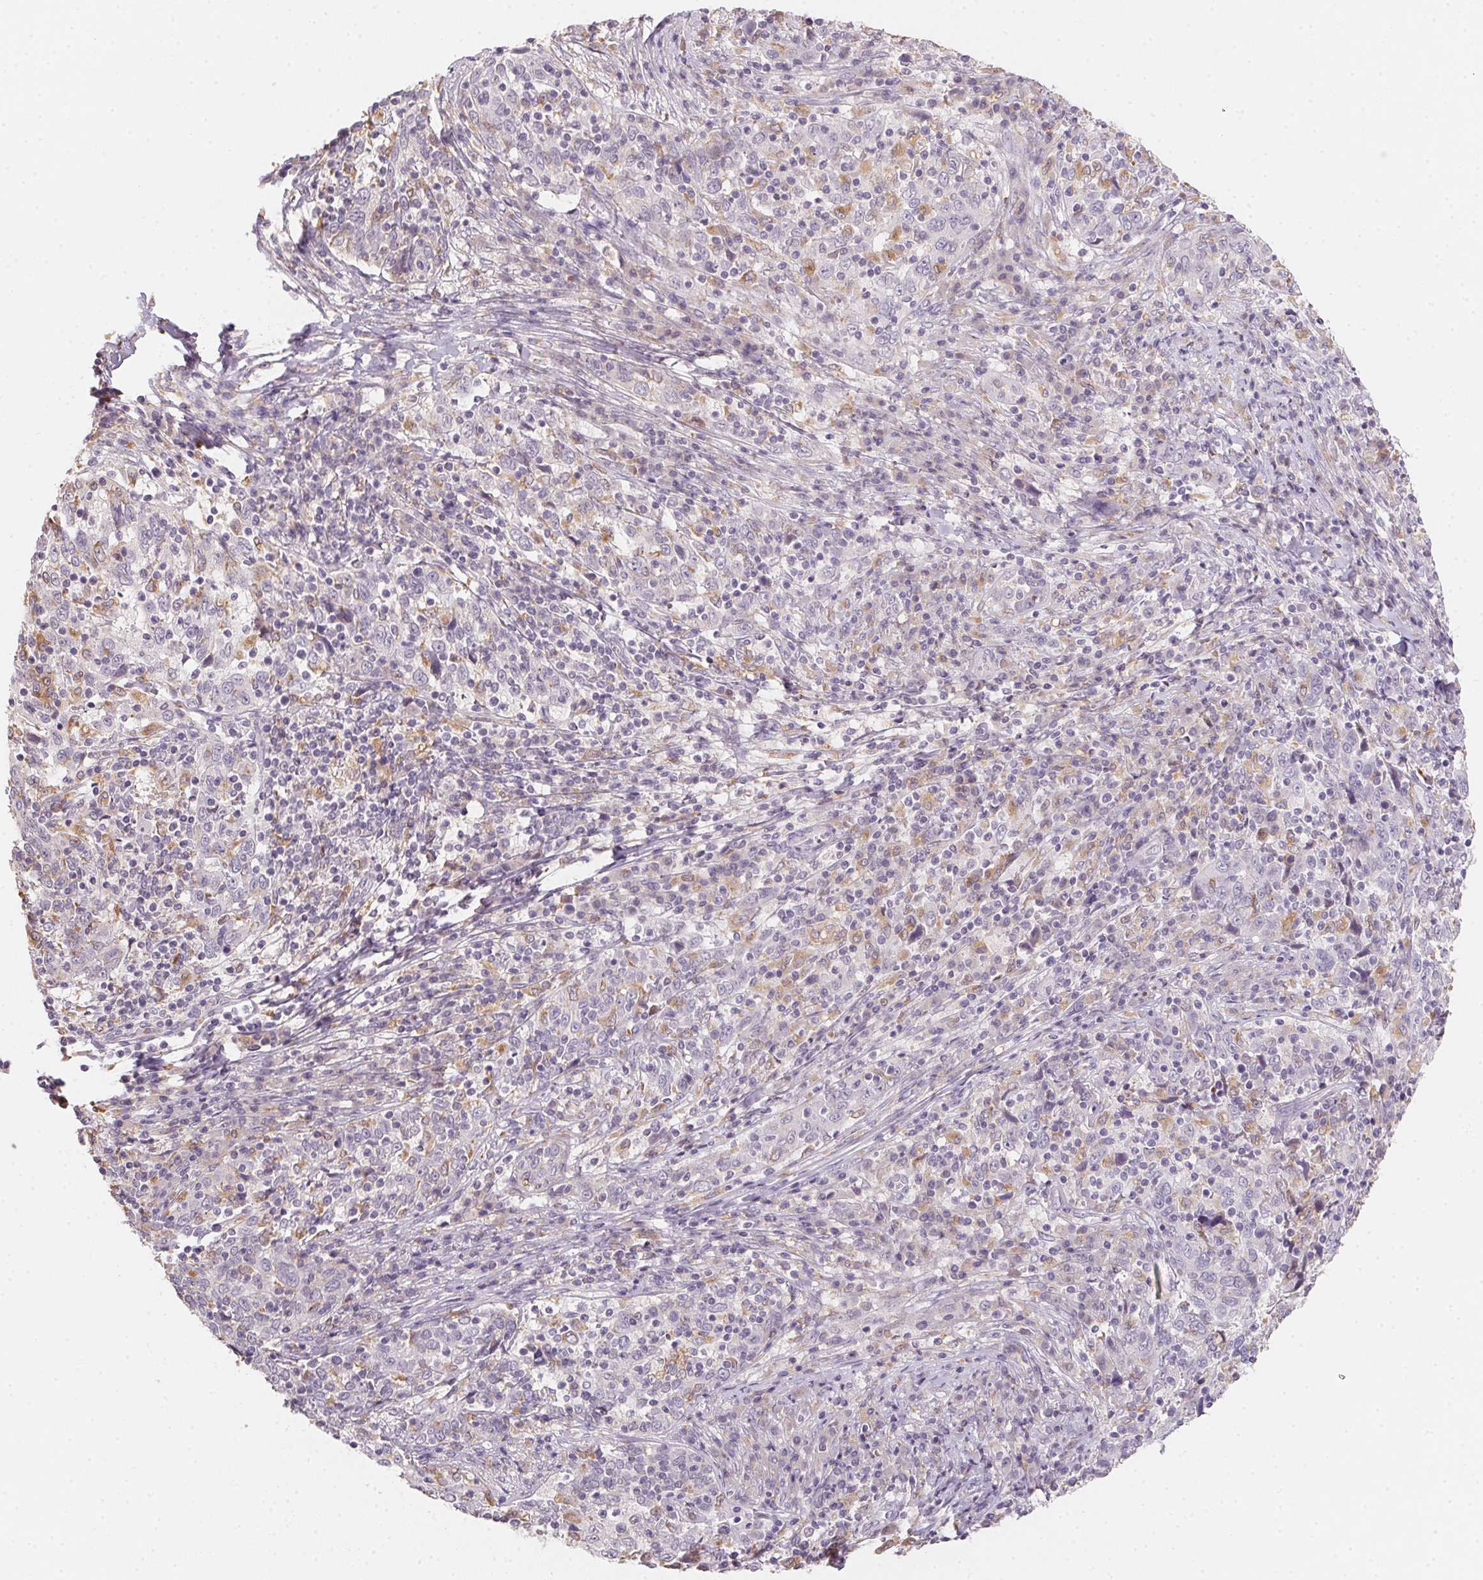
{"staining": {"intensity": "negative", "quantity": "none", "location": "none"}, "tissue": "cervical cancer", "cell_type": "Tumor cells", "image_type": "cancer", "snomed": [{"axis": "morphology", "description": "Squamous cell carcinoma, NOS"}, {"axis": "topography", "description": "Cervix"}], "caption": "Immunohistochemistry (IHC) image of cervical cancer (squamous cell carcinoma) stained for a protein (brown), which shows no positivity in tumor cells. The staining was performed using DAB to visualize the protein expression in brown, while the nuclei were stained in blue with hematoxylin (Magnification: 20x).", "gene": "SLC6A18", "patient": {"sex": "female", "age": 46}}